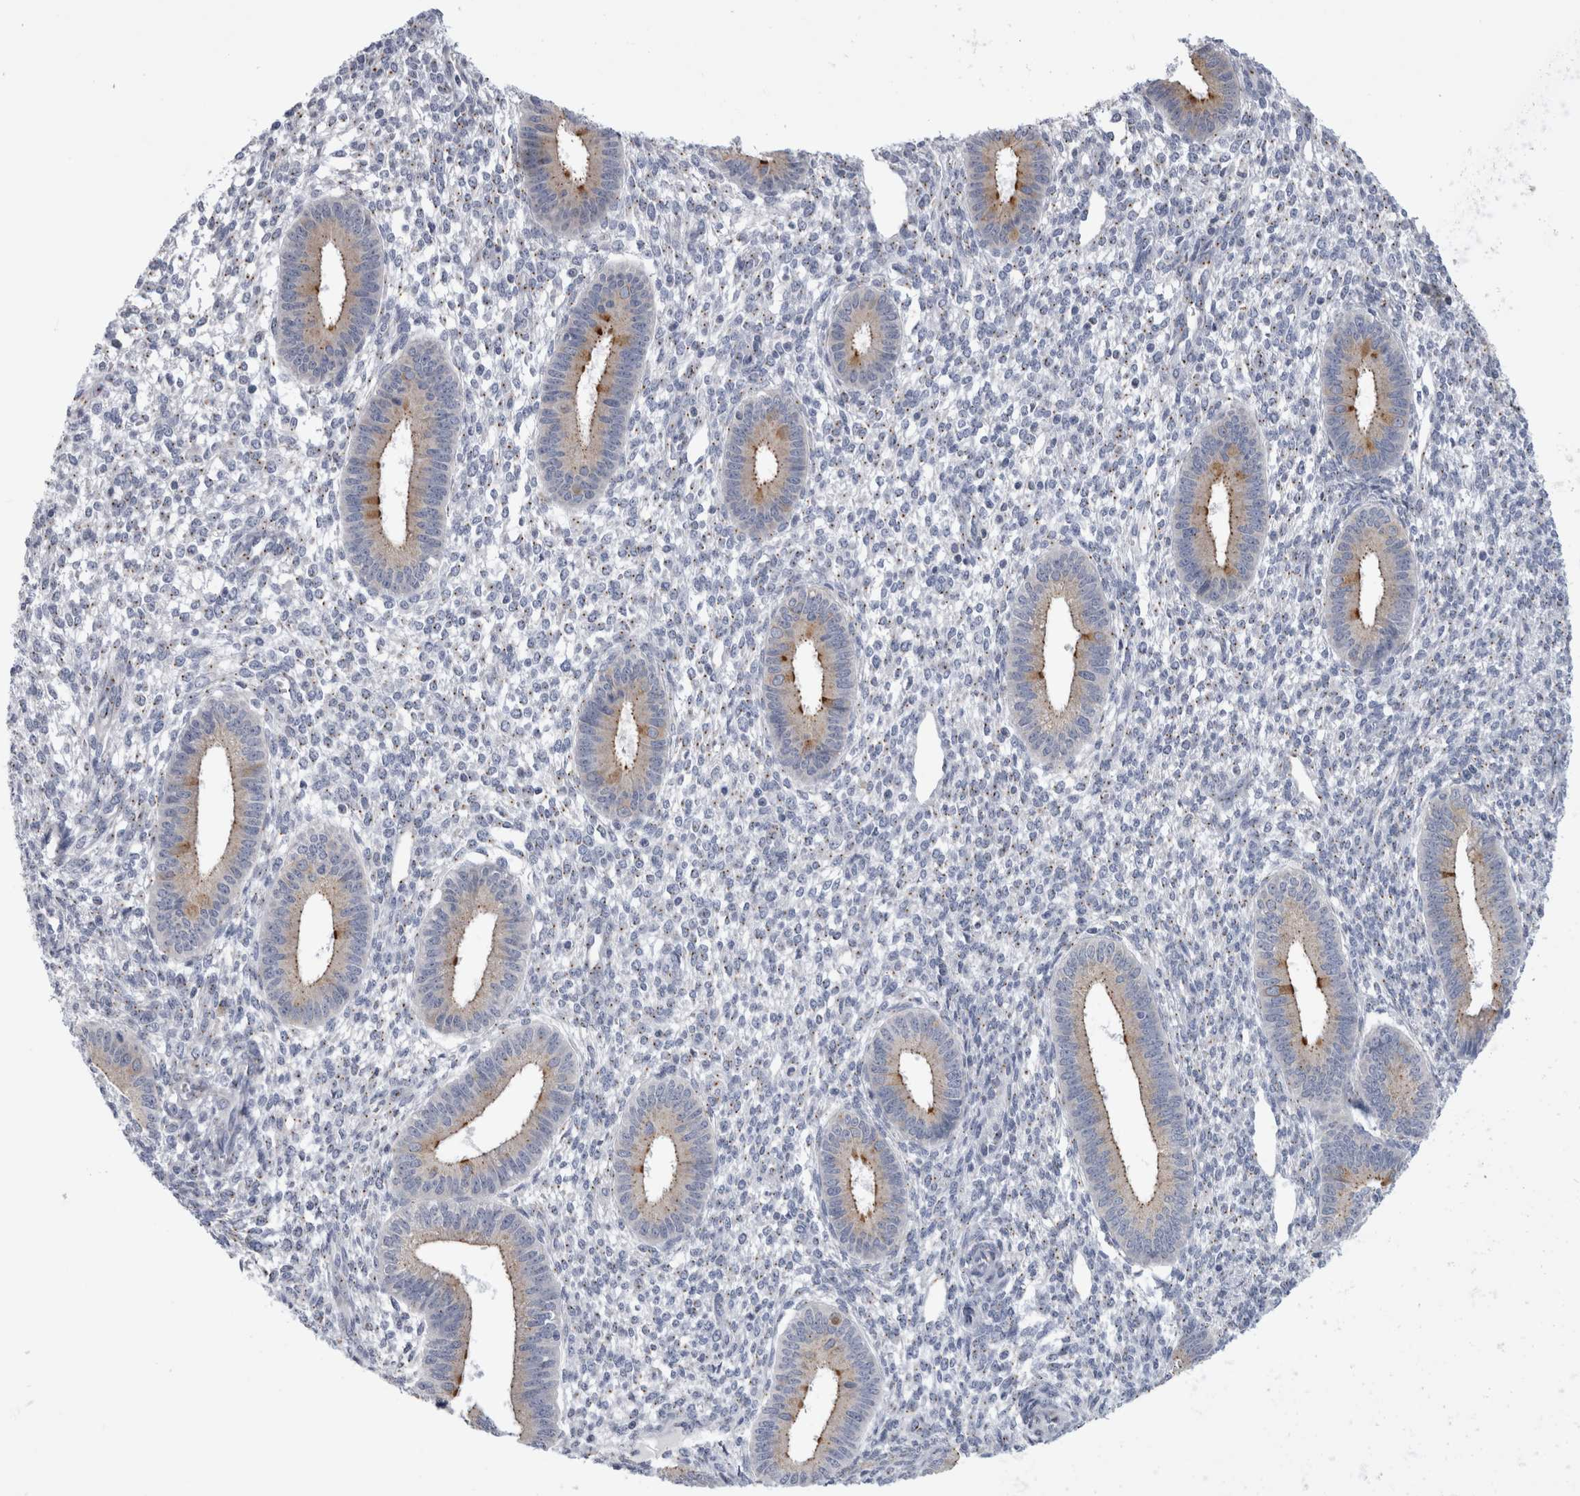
{"staining": {"intensity": "weak", "quantity": "25%-75%", "location": "cytoplasmic/membranous"}, "tissue": "endometrium", "cell_type": "Cells in endometrial stroma", "image_type": "normal", "snomed": [{"axis": "morphology", "description": "Normal tissue, NOS"}, {"axis": "topography", "description": "Endometrium"}], "caption": "An image showing weak cytoplasmic/membranous positivity in about 25%-75% of cells in endometrial stroma in benign endometrium, as visualized by brown immunohistochemical staining.", "gene": "AKAP9", "patient": {"sex": "female", "age": 46}}